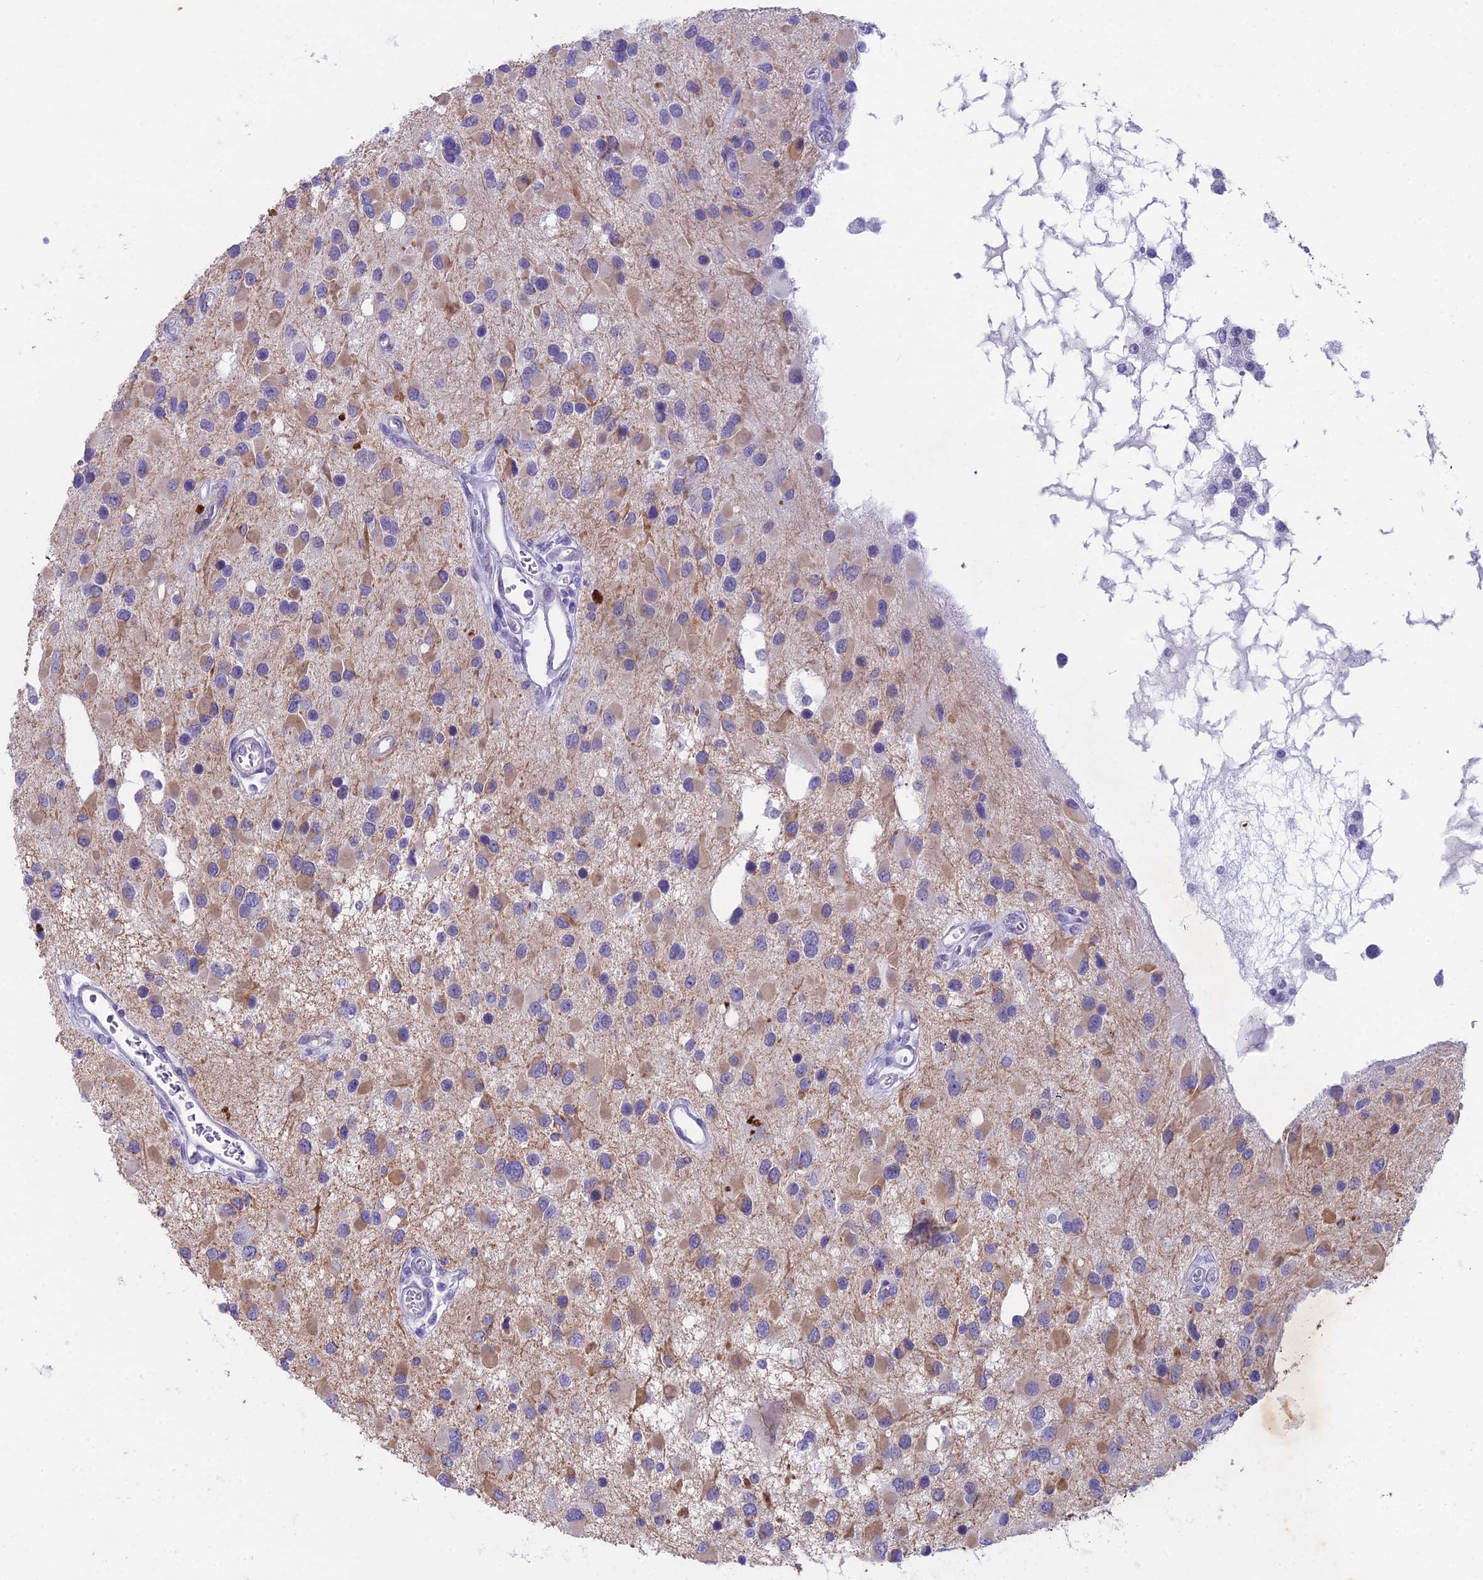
{"staining": {"intensity": "moderate", "quantity": "25%-75%", "location": "cytoplasmic/membranous"}, "tissue": "glioma", "cell_type": "Tumor cells", "image_type": "cancer", "snomed": [{"axis": "morphology", "description": "Glioma, malignant, High grade"}, {"axis": "topography", "description": "Brain"}], "caption": "Immunohistochemical staining of malignant glioma (high-grade) shows moderate cytoplasmic/membranous protein expression in about 25%-75% of tumor cells.", "gene": "CC2D2A", "patient": {"sex": "male", "age": 53}}